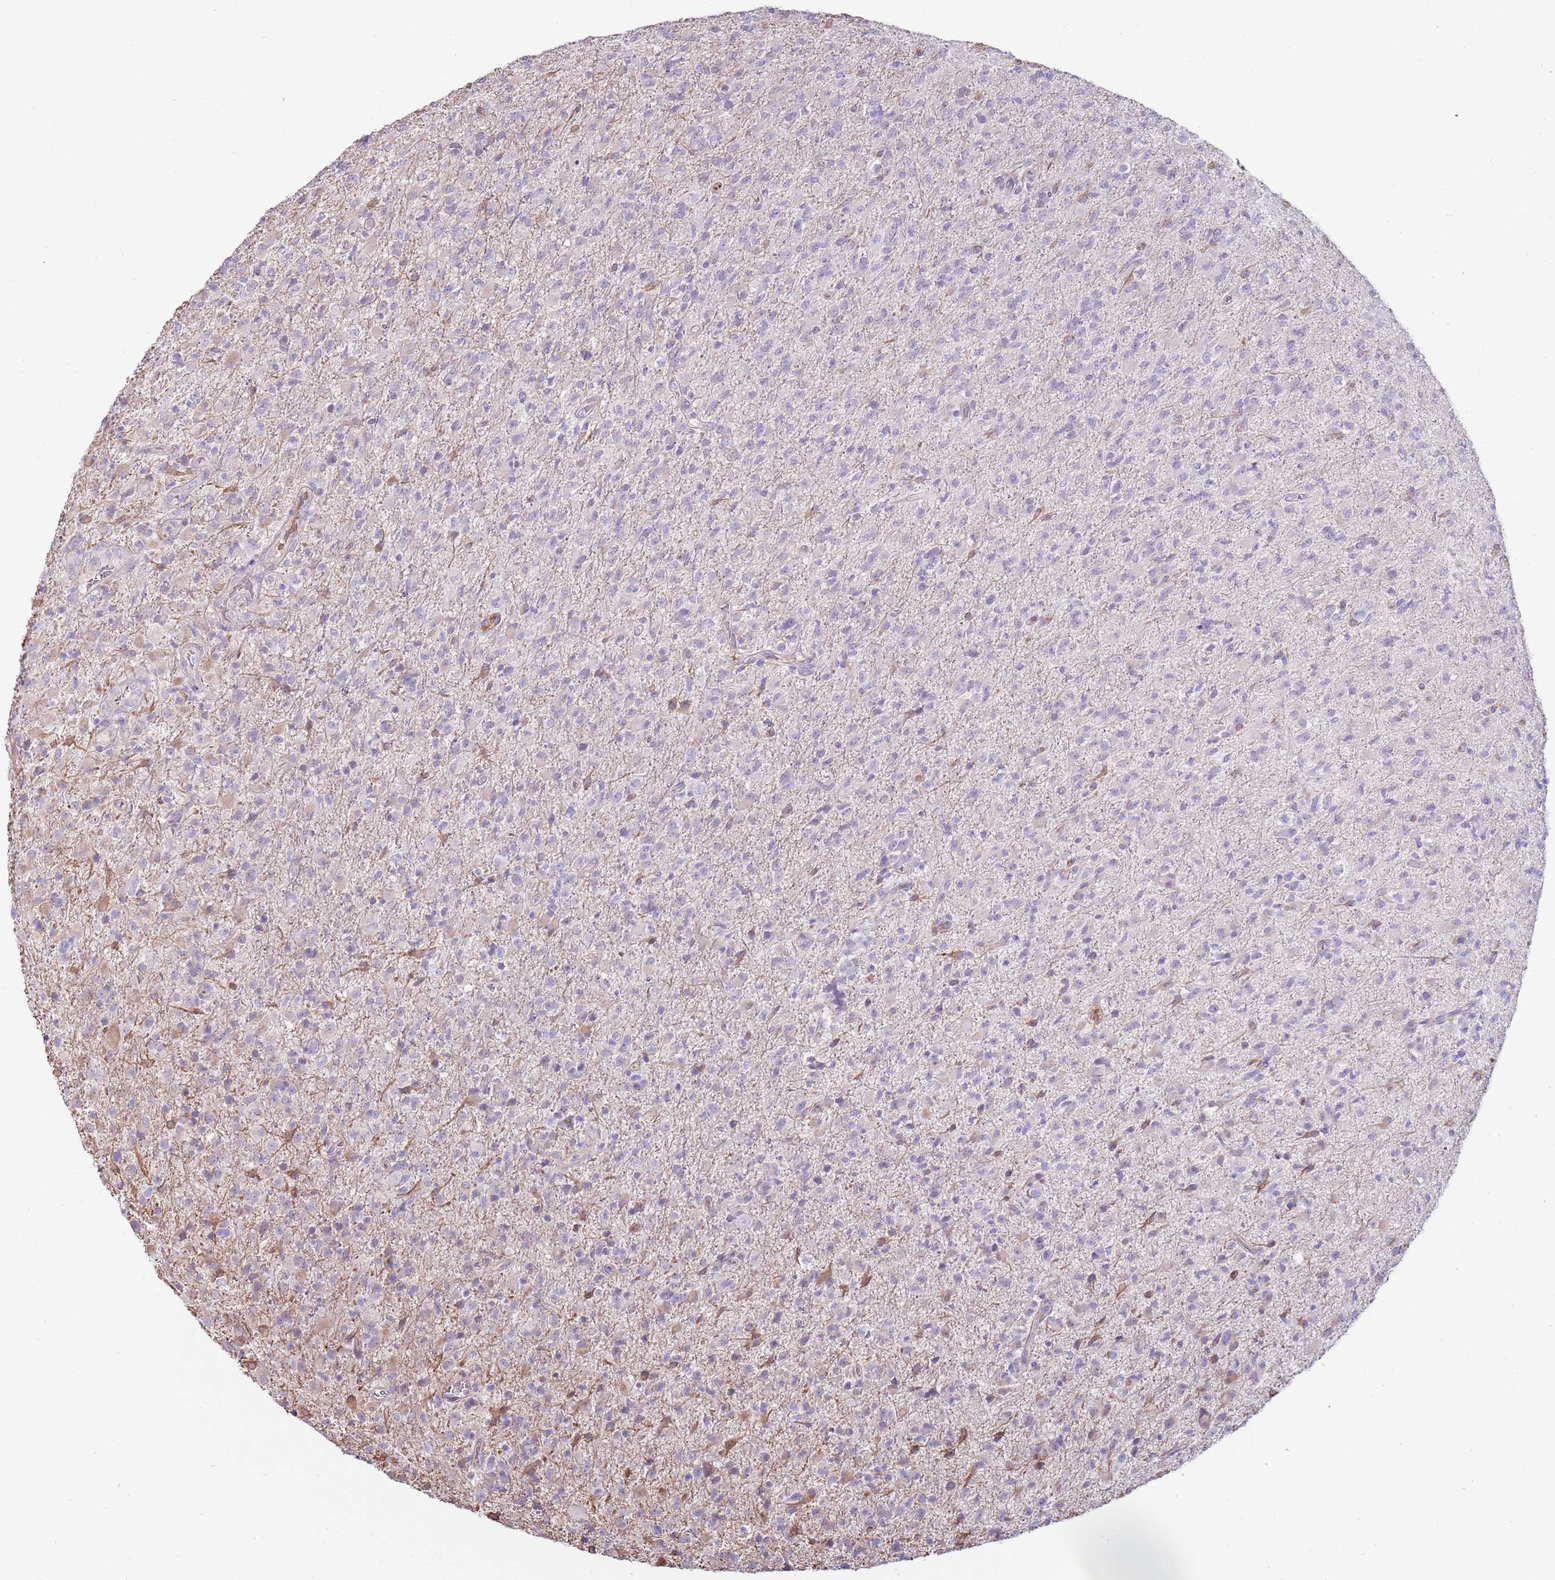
{"staining": {"intensity": "negative", "quantity": "none", "location": "none"}, "tissue": "glioma", "cell_type": "Tumor cells", "image_type": "cancer", "snomed": [{"axis": "morphology", "description": "Glioma, malignant, Low grade"}, {"axis": "topography", "description": "Brain"}], "caption": "Immunohistochemistry of human low-grade glioma (malignant) reveals no staining in tumor cells.", "gene": "MCUB", "patient": {"sex": "male", "age": 65}}